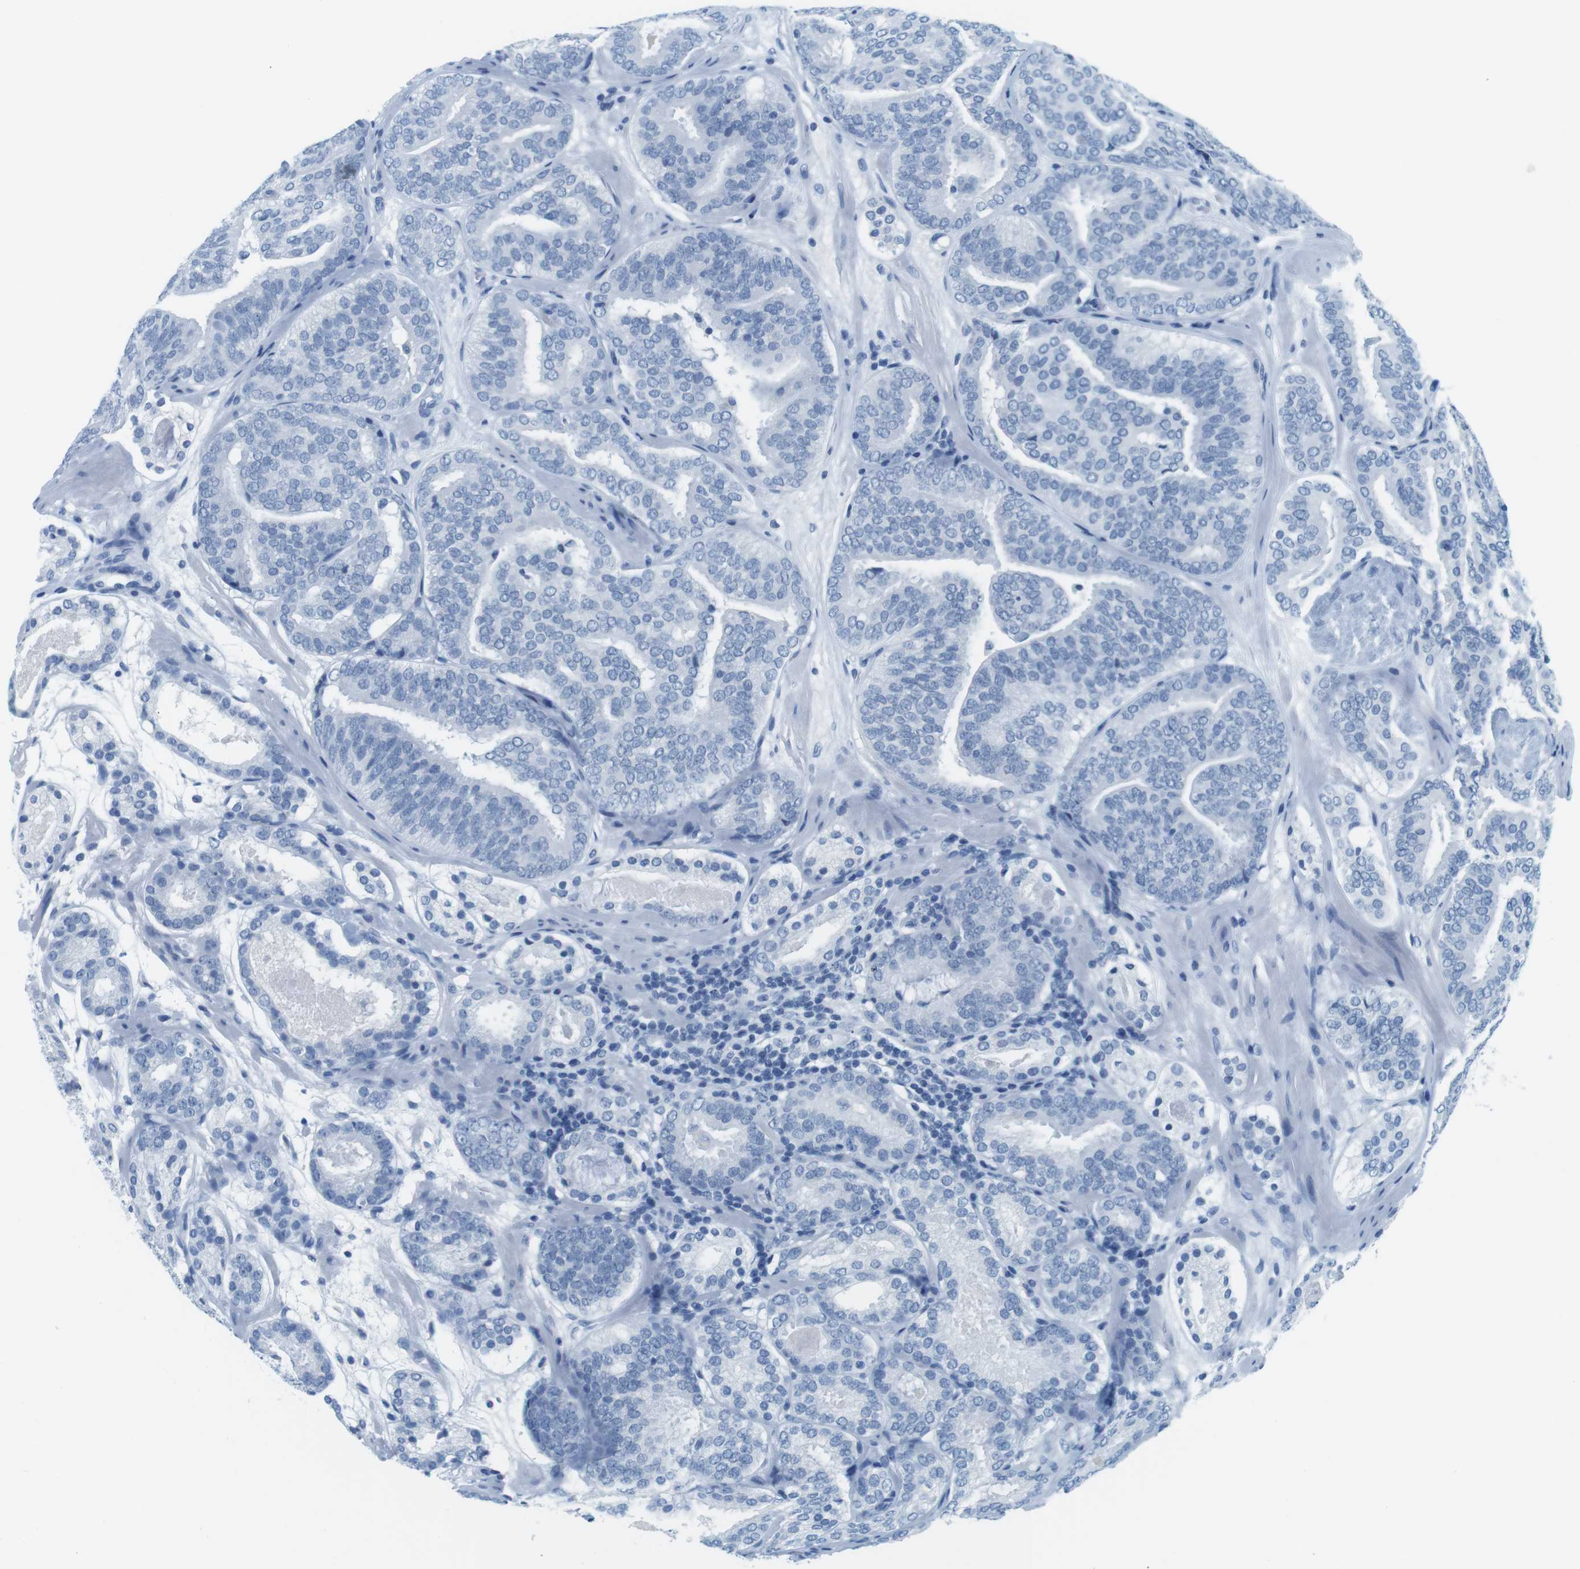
{"staining": {"intensity": "negative", "quantity": "none", "location": "none"}, "tissue": "prostate cancer", "cell_type": "Tumor cells", "image_type": "cancer", "snomed": [{"axis": "morphology", "description": "Adenocarcinoma, Low grade"}, {"axis": "topography", "description": "Prostate"}], "caption": "Immunohistochemistry micrograph of human prostate cancer stained for a protein (brown), which demonstrates no staining in tumor cells.", "gene": "CYP2C9", "patient": {"sex": "male", "age": 69}}